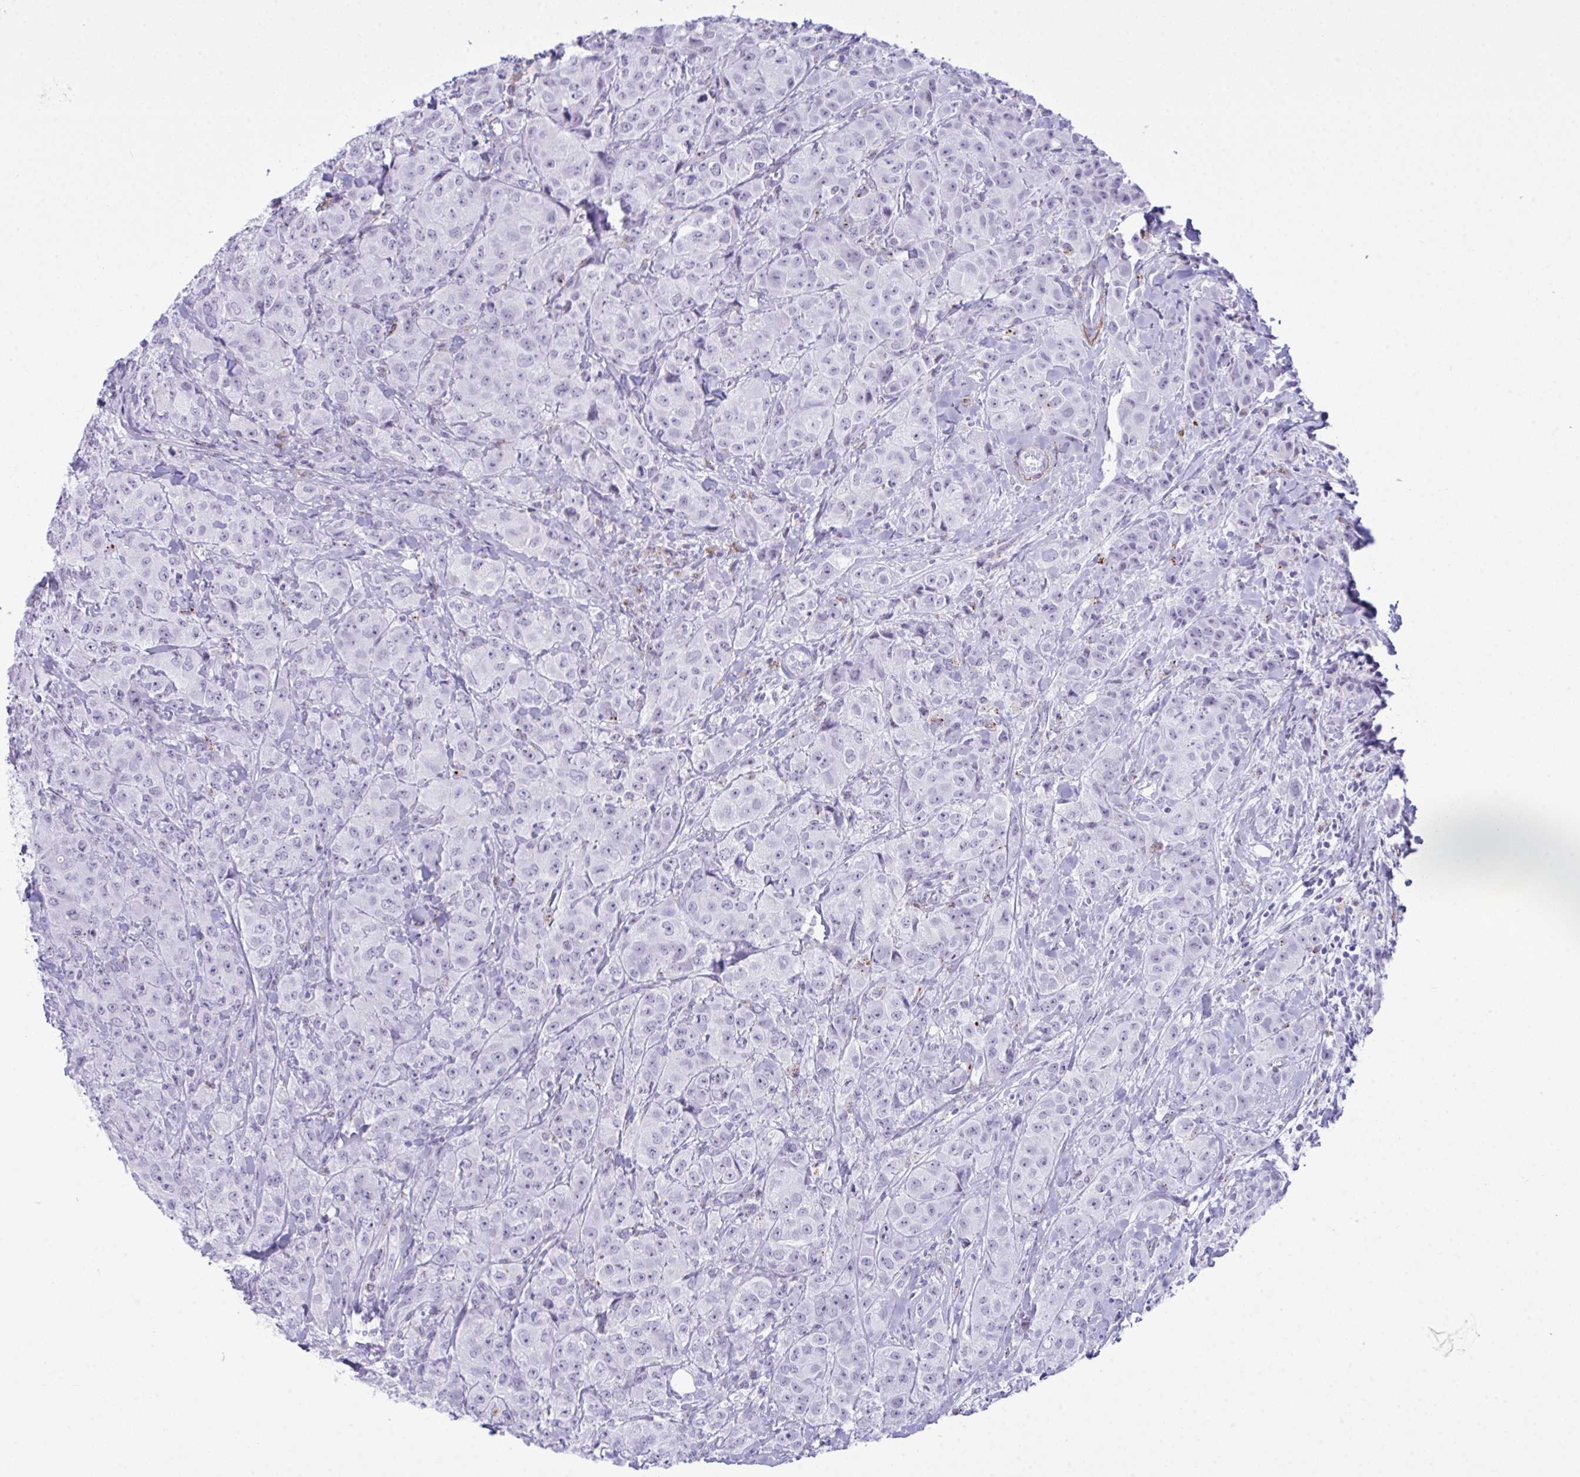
{"staining": {"intensity": "negative", "quantity": "none", "location": "none"}, "tissue": "breast cancer", "cell_type": "Tumor cells", "image_type": "cancer", "snomed": [{"axis": "morphology", "description": "Normal tissue, NOS"}, {"axis": "morphology", "description": "Duct carcinoma"}, {"axis": "topography", "description": "Breast"}], "caption": "Tumor cells are negative for protein expression in human breast invasive ductal carcinoma. (Stains: DAB (3,3'-diaminobenzidine) IHC with hematoxylin counter stain, Microscopy: brightfield microscopy at high magnification).", "gene": "ELN", "patient": {"sex": "female", "age": 43}}